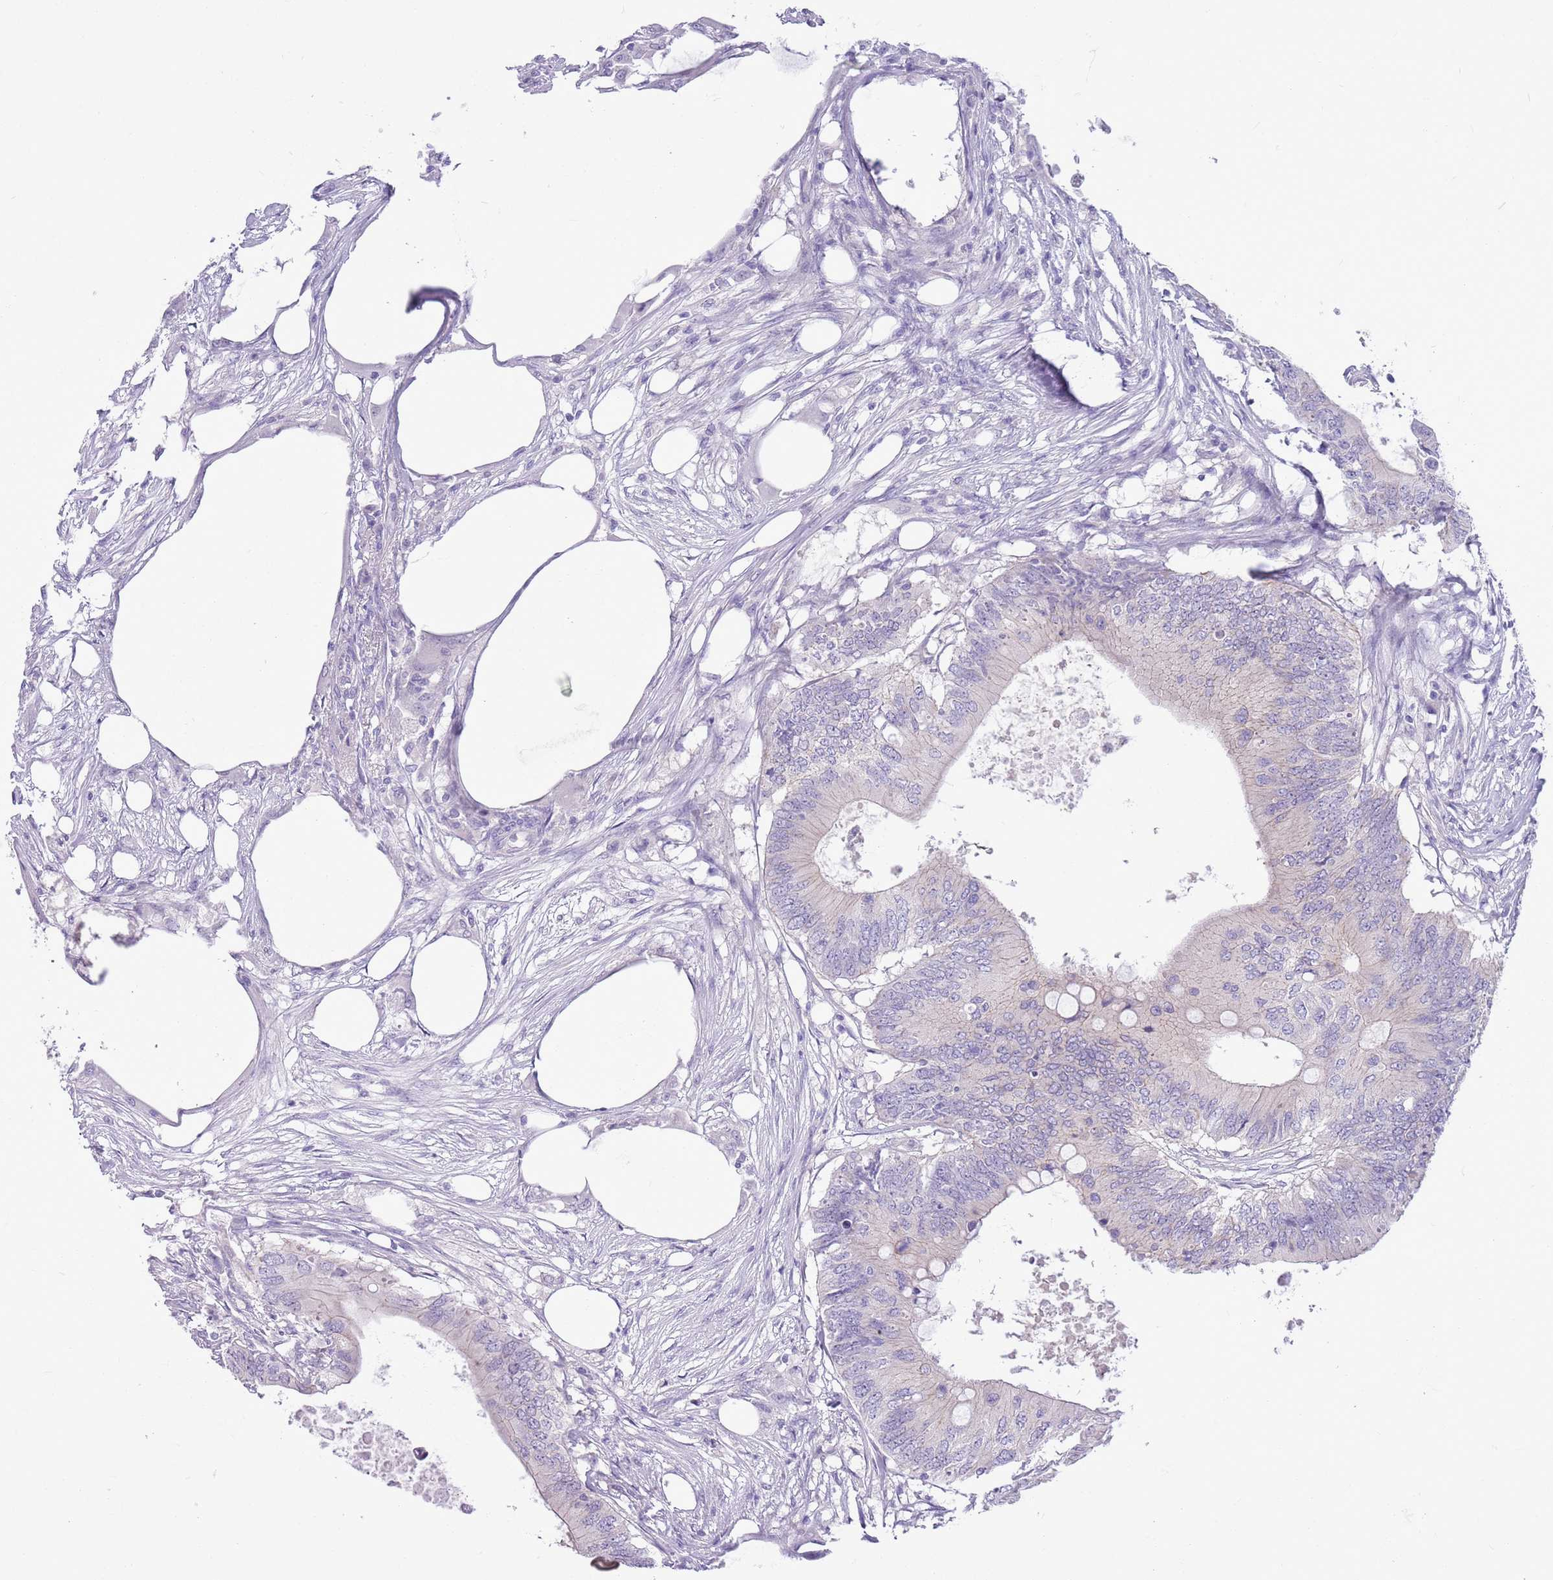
{"staining": {"intensity": "negative", "quantity": "none", "location": "none"}, "tissue": "colorectal cancer", "cell_type": "Tumor cells", "image_type": "cancer", "snomed": [{"axis": "morphology", "description": "Adenocarcinoma, NOS"}, {"axis": "topography", "description": "Colon"}], "caption": "Tumor cells show no significant protein staining in colorectal adenocarcinoma. (Stains: DAB immunohistochemistry with hematoxylin counter stain, Microscopy: brightfield microscopy at high magnification).", "gene": "PARP8", "patient": {"sex": "male", "age": 71}}